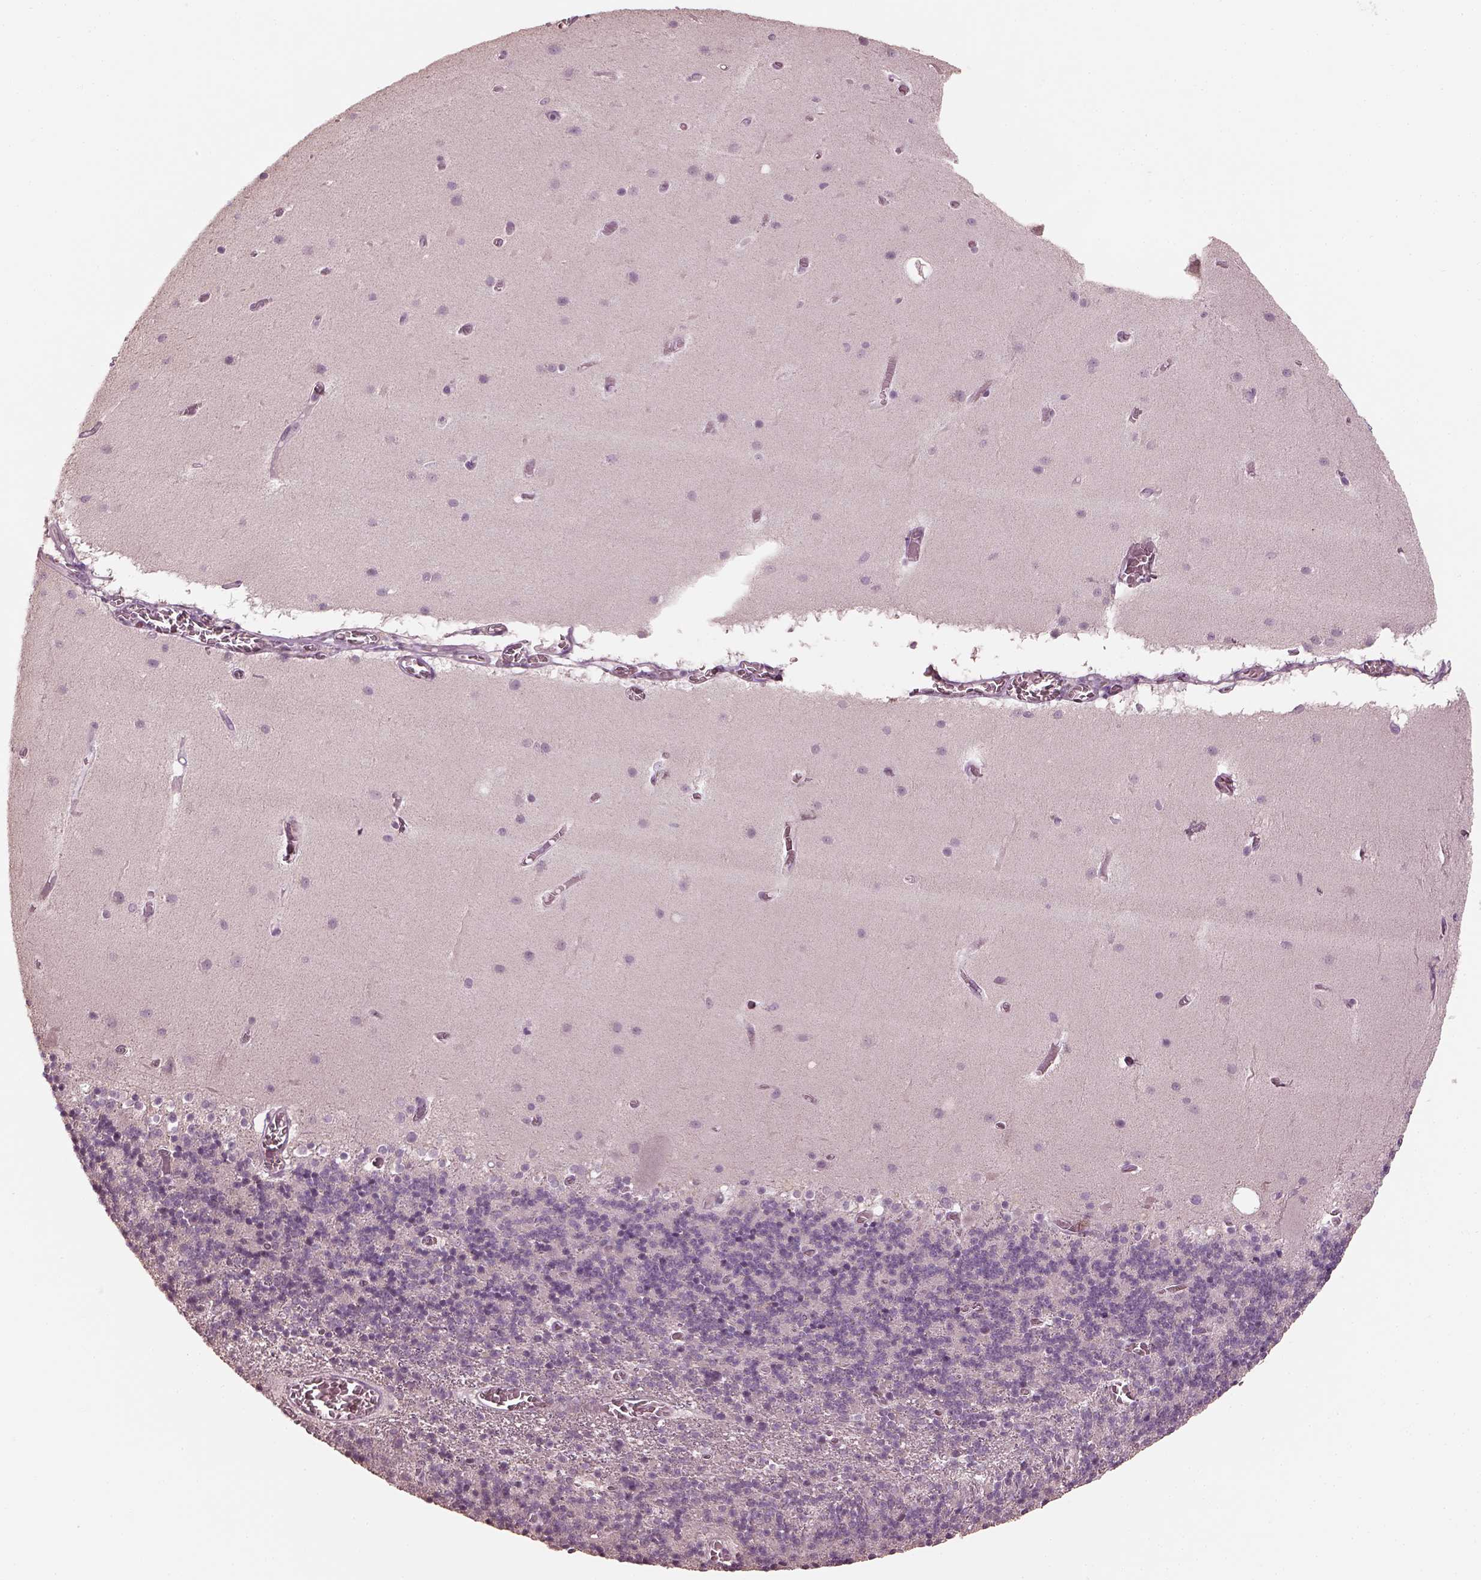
{"staining": {"intensity": "negative", "quantity": "none", "location": "none"}, "tissue": "cerebellum", "cell_type": "Cells in granular layer", "image_type": "normal", "snomed": [{"axis": "morphology", "description": "Normal tissue, NOS"}, {"axis": "topography", "description": "Cerebellum"}], "caption": "The immunohistochemistry (IHC) micrograph has no significant expression in cells in granular layer of cerebellum. (Stains: DAB immunohistochemistry (IHC) with hematoxylin counter stain, Microscopy: brightfield microscopy at high magnification).", "gene": "OPTC", "patient": {"sex": "male", "age": 70}}